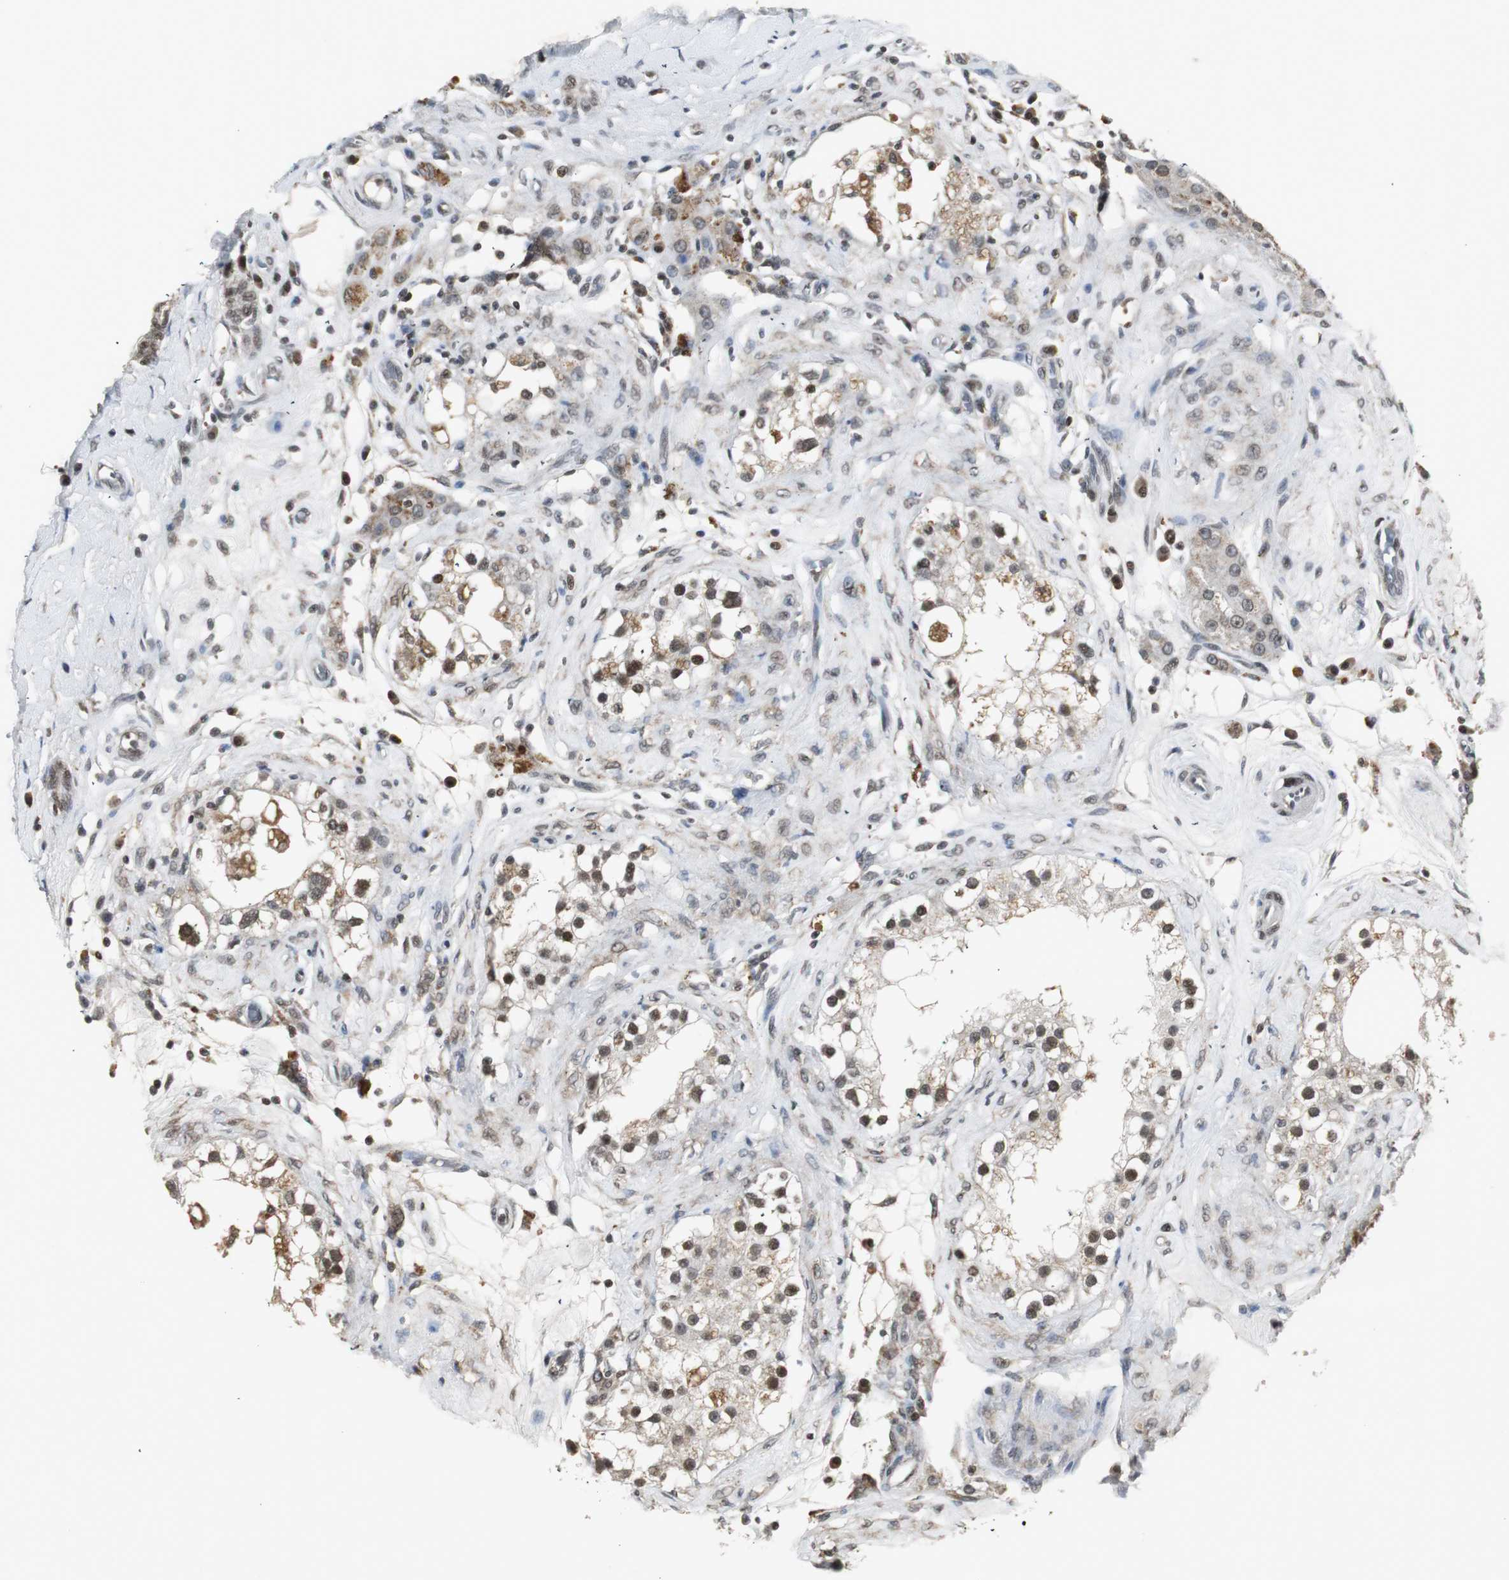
{"staining": {"intensity": "moderate", "quantity": "25%-75%", "location": "cytoplasmic/membranous,nuclear"}, "tissue": "epididymis", "cell_type": "Glandular cells", "image_type": "normal", "snomed": [{"axis": "morphology", "description": "Normal tissue, NOS"}, {"axis": "morphology", "description": "Inflammation, NOS"}, {"axis": "topography", "description": "Epididymis"}], "caption": "Immunohistochemical staining of unremarkable epididymis demonstrates 25%-75% levels of moderate cytoplasmic/membranous,nuclear protein staining in approximately 25%-75% of glandular cells.", "gene": "MPG", "patient": {"sex": "male", "age": 84}}